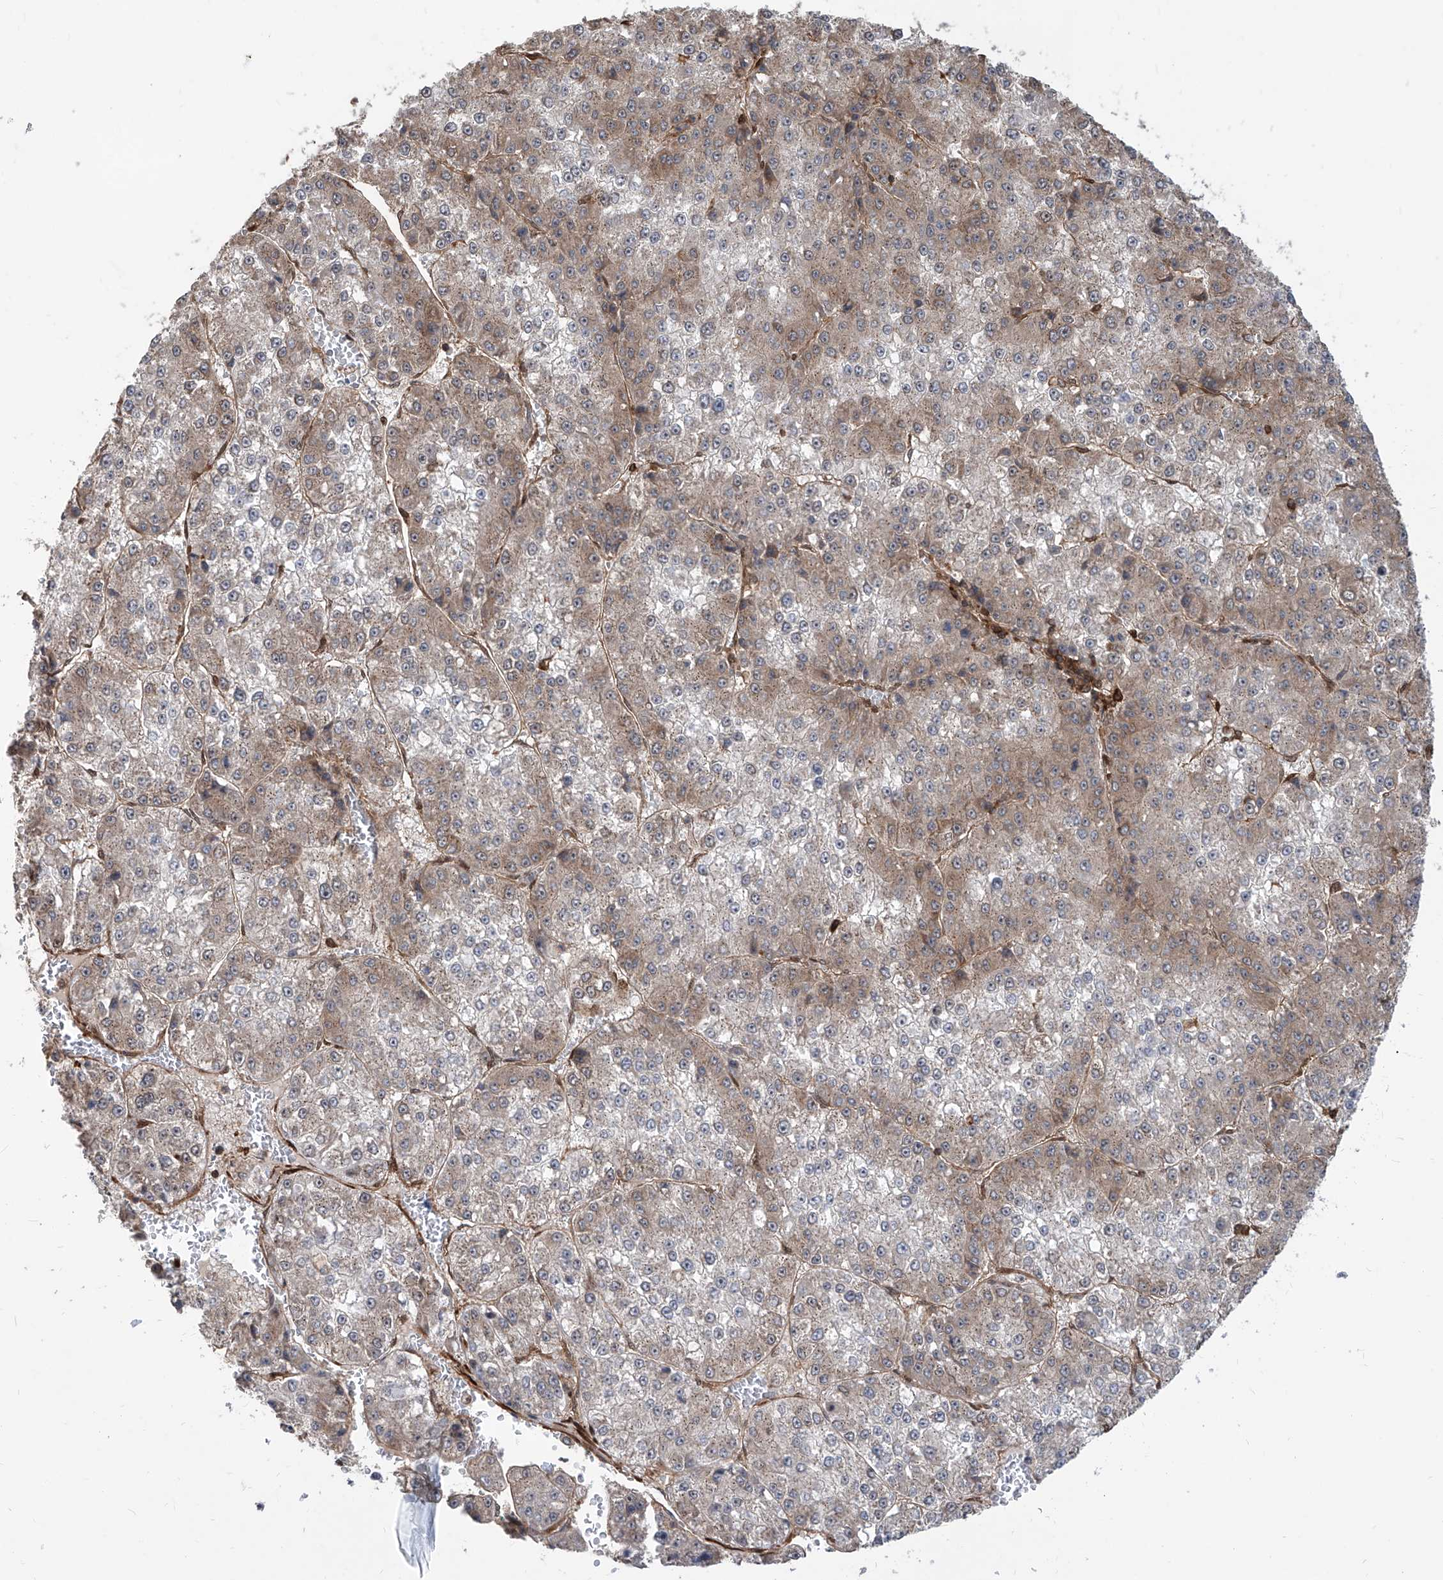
{"staining": {"intensity": "weak", "quantity": "25%-75%", "location": "cytoplasmic/membranous"}, "tissue": "liver cancer", "cell_type": "Tumor cells", "image_type": "cancer", "snomed": [{"axis": "morphology", "description": "Carcinoma, Hepatocellular, NOS"}, {"axis": "topography", "description": "Liver"}], "caption": "Immunohistochemistry (IHC) photomicrograph of neoplastic tissue: hepatocellular carcinoma (liver) stained using immunohistochemistry (IHC) shows low levels of weak protein expression localized specifically in the cytoplasmic/membranous of tumor cells, appearing as a cytoplasmic/membranous brown color.", "gene": "MAGED2", "patient": {"sex": "female", "age": 73}}